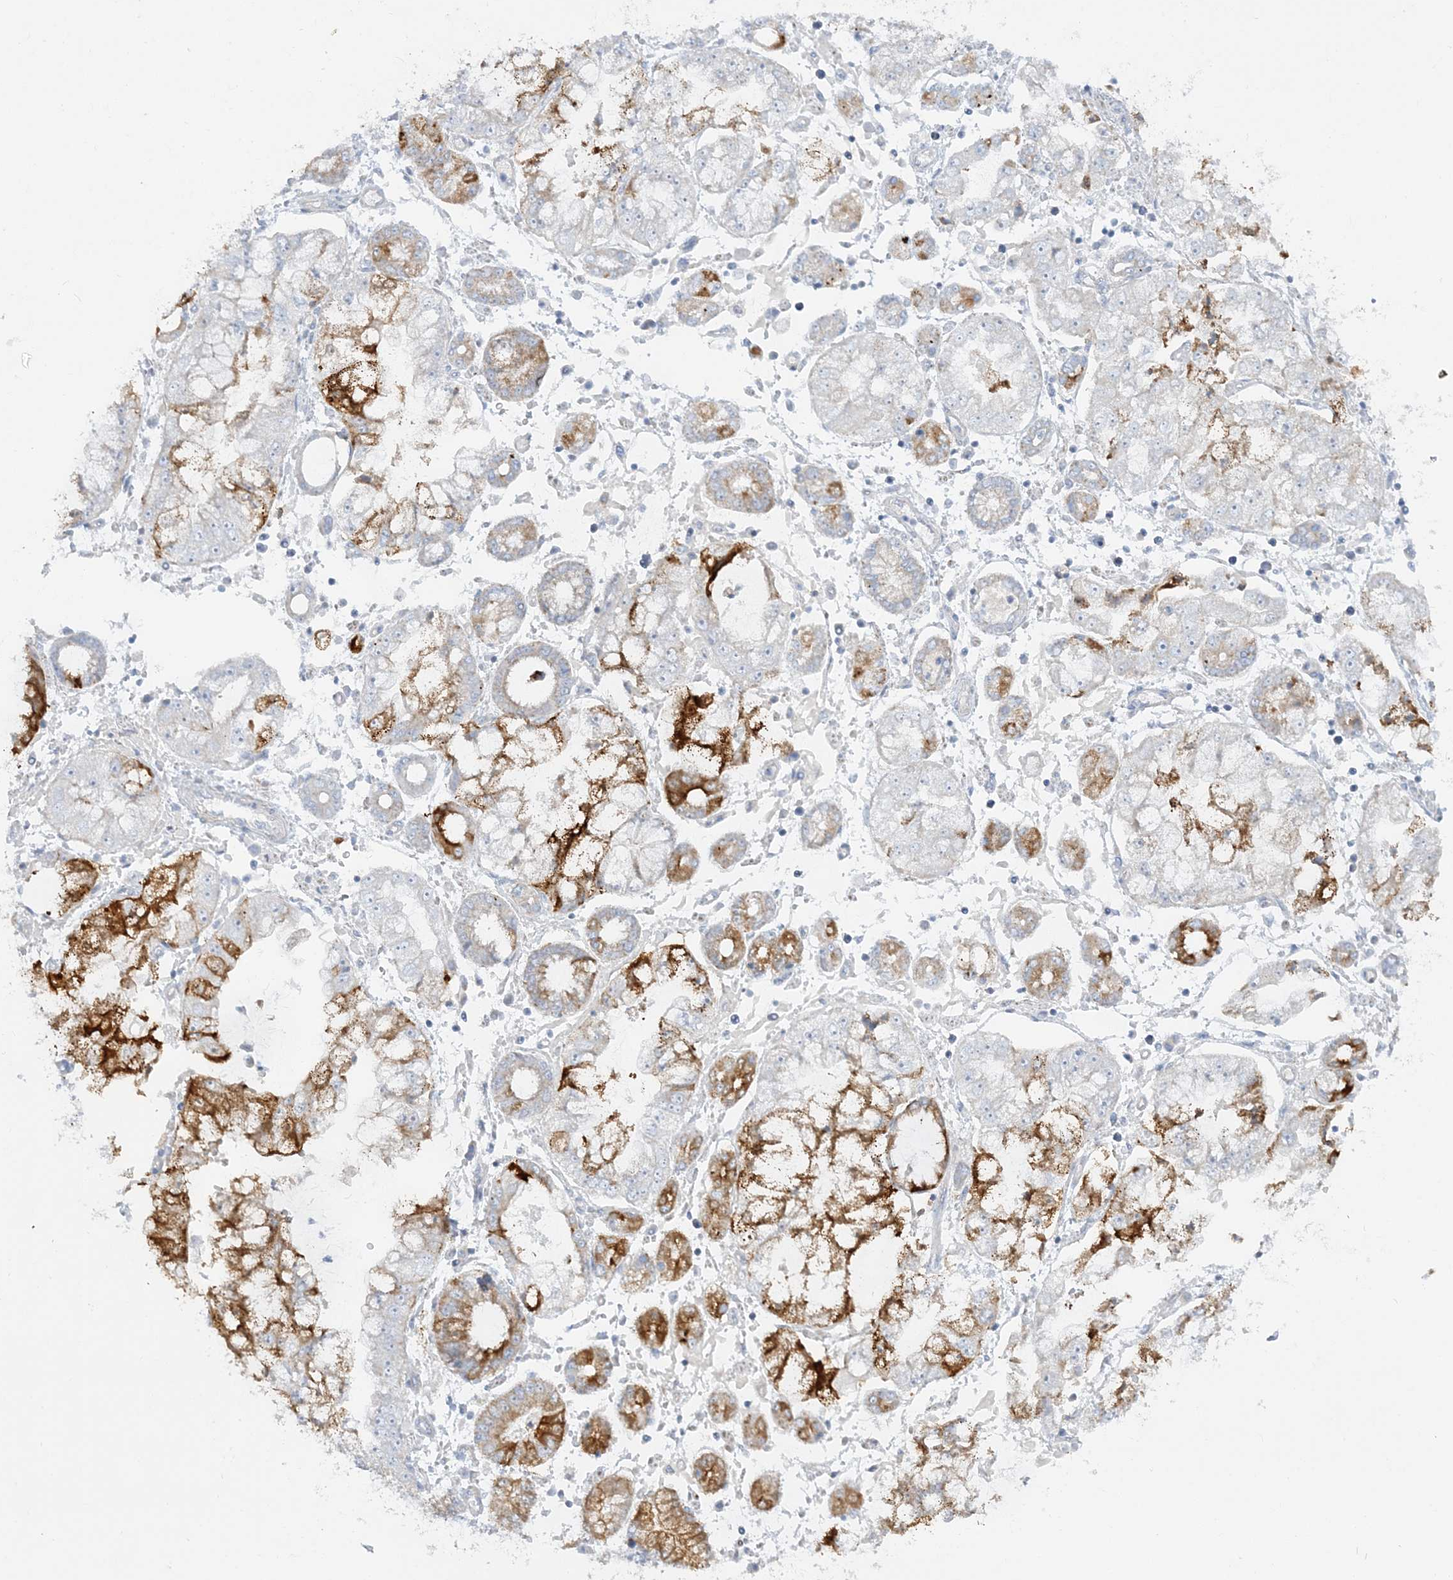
{"staining": {"intensity": "strong", "quantity": "<25%", "location": "cytoplasmic/membranous"}, "tissue": "stomach cancer", "cell_type": "Tumor cells", "image_type": "cancer", "snomed": [{"axis": "morphology", "description": "Adenocarcinoma, NOS"}, {"axis": "topography", "description": "Stomach"}], "caption": "This photomicrograph demonstrates IHC staining of human stomach adenocarcinoma, with medium strong cytoplasmic/membranous positivity in approximately <25% of tumor cells.", "gene": "TBC1D14", "patient": {"sex": "male", "age": 76}}